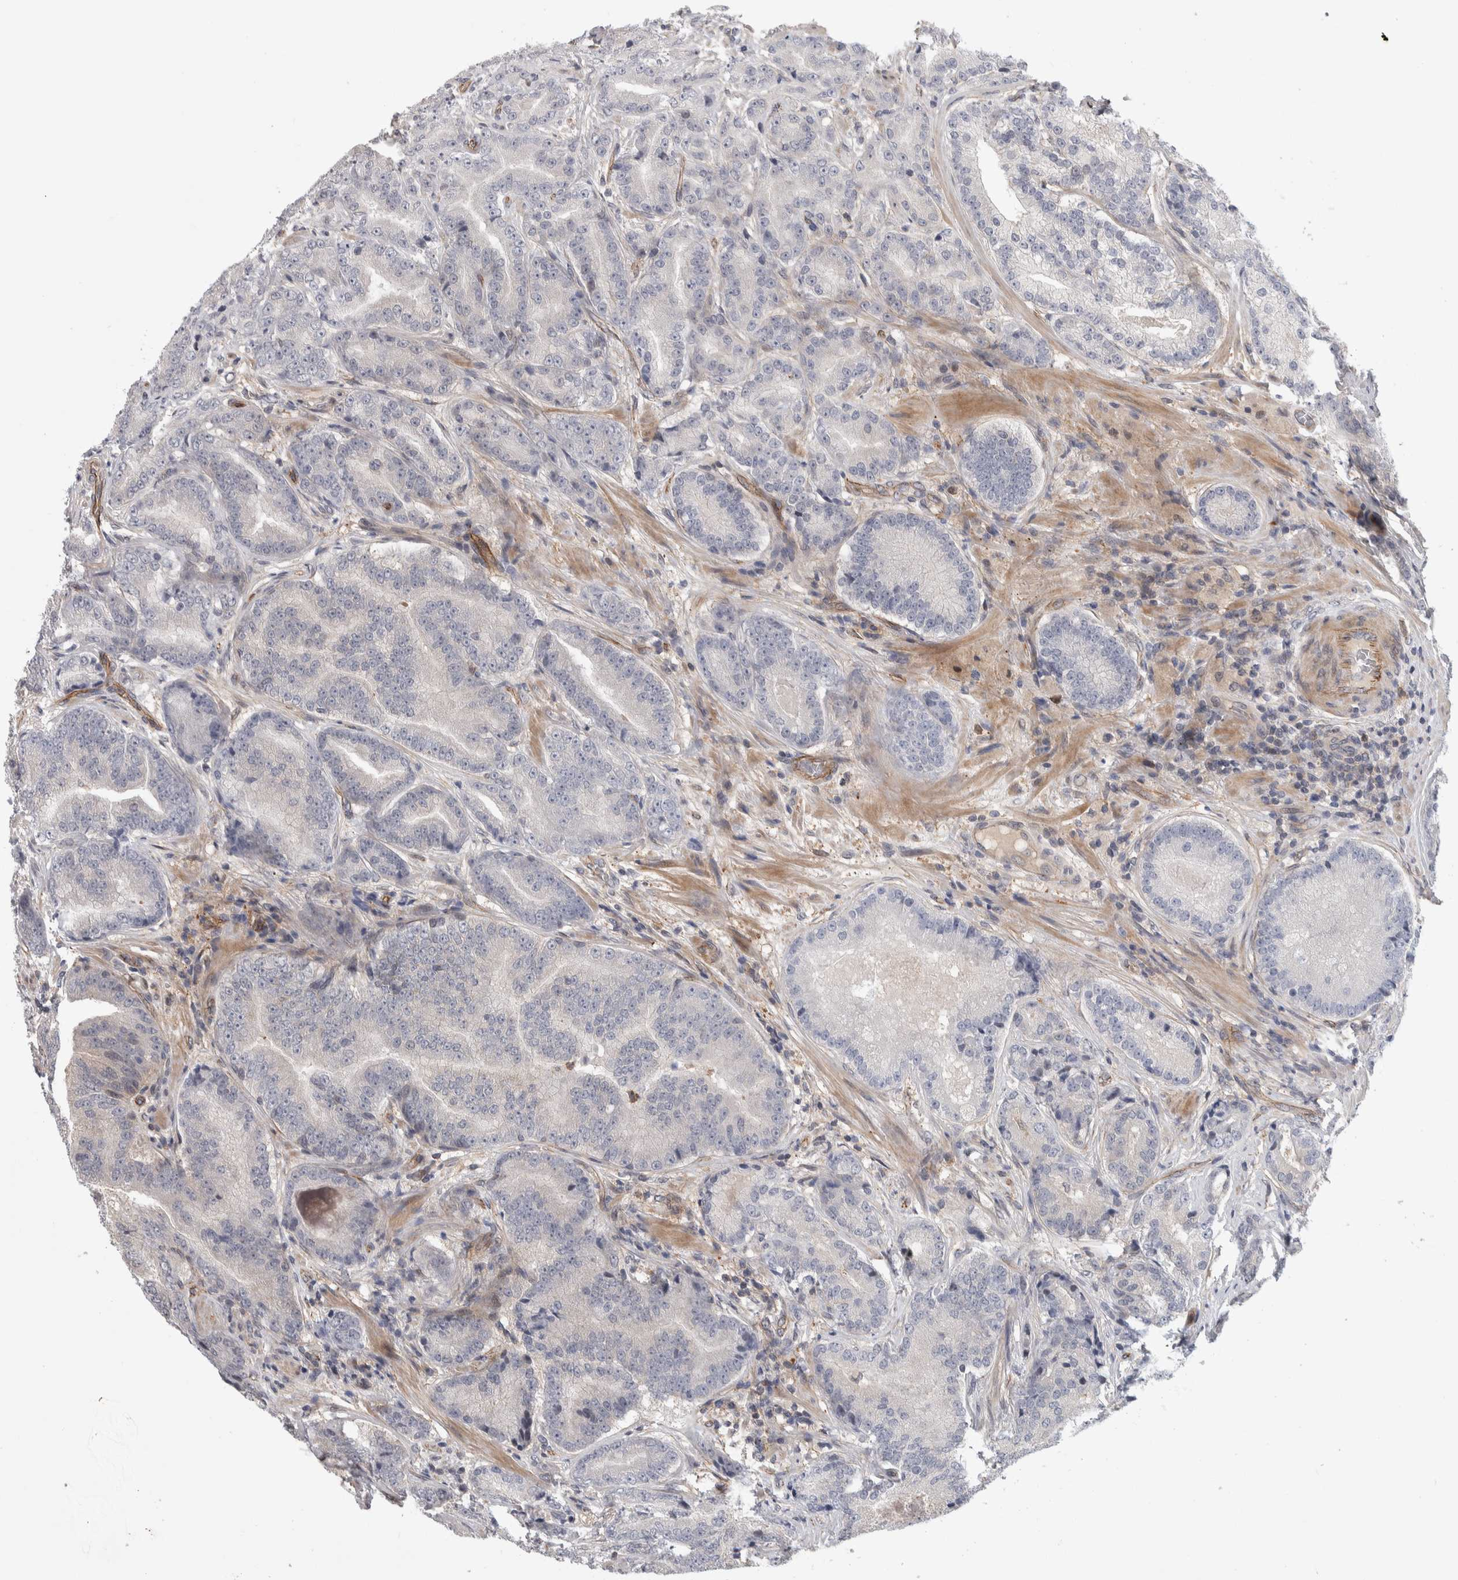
{"staining": {"intensity": "negative", "quantity": "none", "location": "none"}, "tissue": "prostate cancer", "cell_type": "Tumor cells", "image_type": "cancer", "snomed": [{"axis": "morphology", "description": "Adenocarcinoma, High grade"}, {"axis": "topography", "description": "Prostate"}], "caption": "DAB (3,3'-diaminobenzidine) immunohistochemical staining of human adenocarcinoma (high-grade) (prostate) displays no significant expression in tumor cells. (DAB IHC, high magnification).", "gene": "ZNF862", "patient": {"sex": "male", "age": 55}}